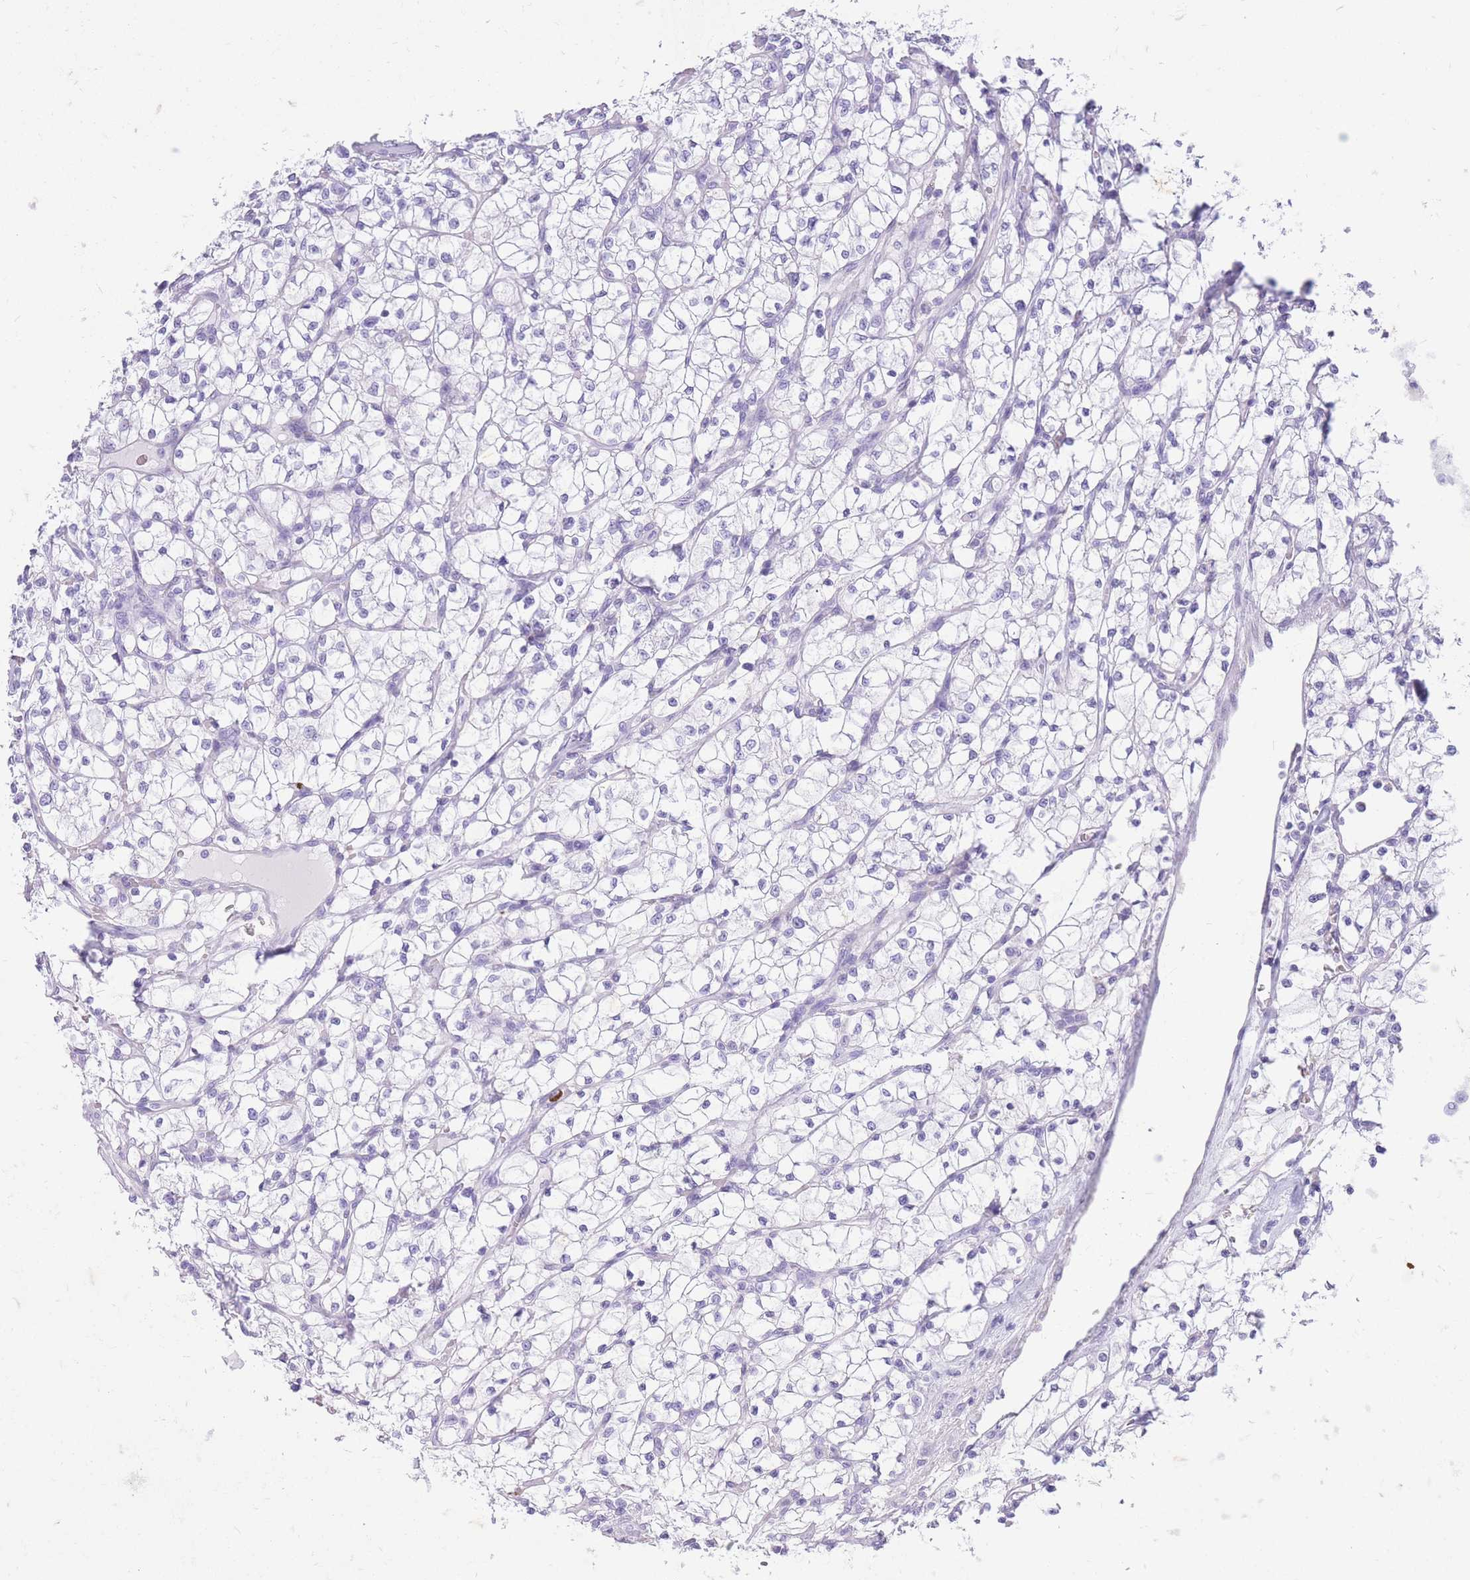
{"staining": {"intensity": "negative", "quantity": "none", "location": "none"}, "tissue": "renal cancer", "cell_type": "Tumor cells", "image_type": "cancer", "snomed": [{"axis": "morphology", "description": "Adenocarcinoma, NOS"}, {"axis": "topography", "description": "Kidney"}], "caption": "Micrograph shows no protein staining in tumor cells of renal cancer tissue.", "gene": "ZFP37", "patient": {"sex": "female", "age": 64}}